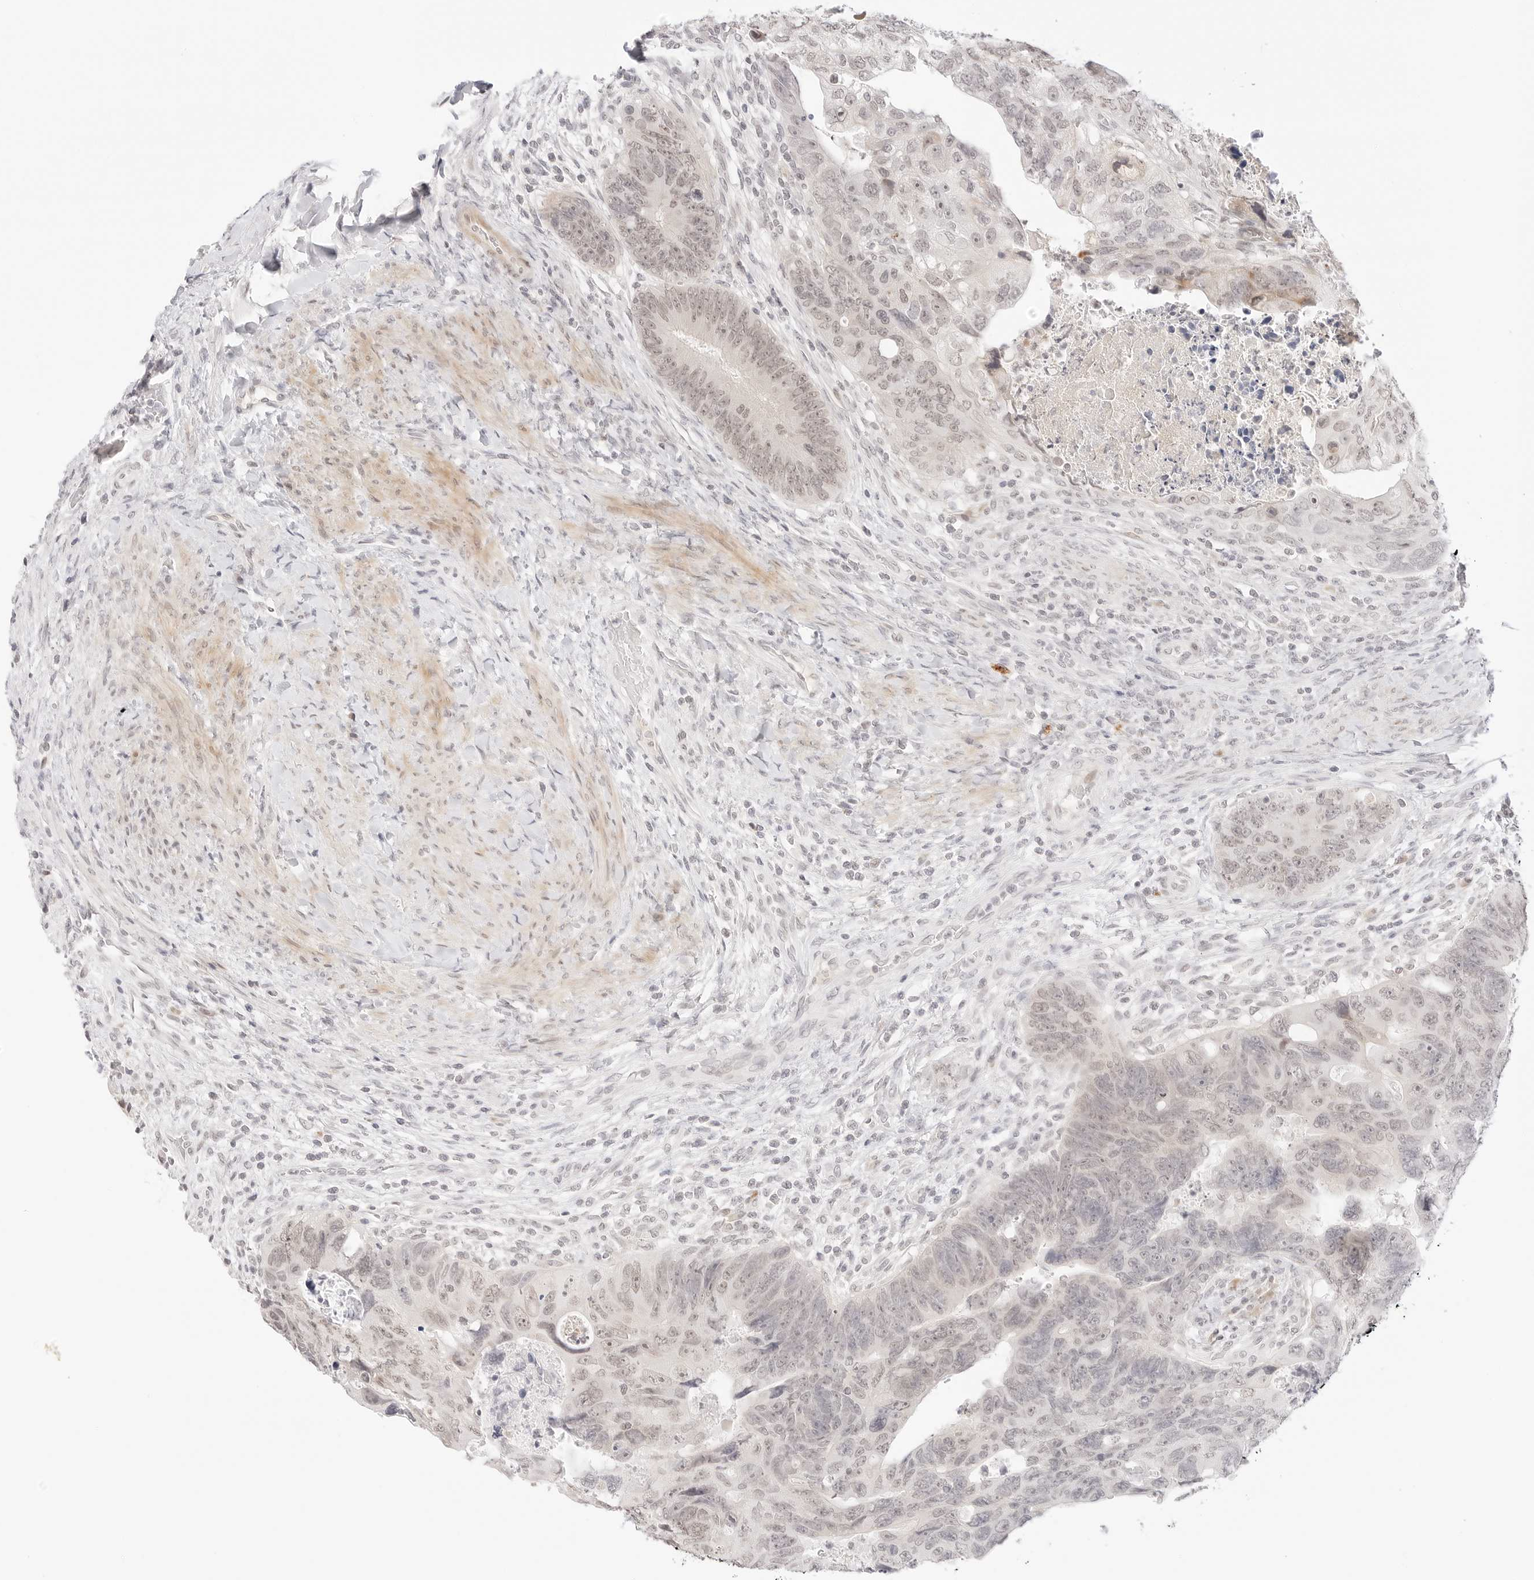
{"staining": {"intensity": "weak", "quantity": ">75%", "location": "nuclear"}, "tissue": "colorectal cancer", "cell_type": "Tumor cells", "image_type": "cancer", "snomed": [{"axis": "morphology", "description": "Adenocarcinoma, NOS"}, {"axis": "topography", "description": "Rectum"}], "caption": "Colorectal cancer was stained to show a protein in brown. There is low levels of weak nuclear staining in approximately >75% of tumor cells.", "gene": "XKR4", "patient": {"sex": "male", "age": 59}}